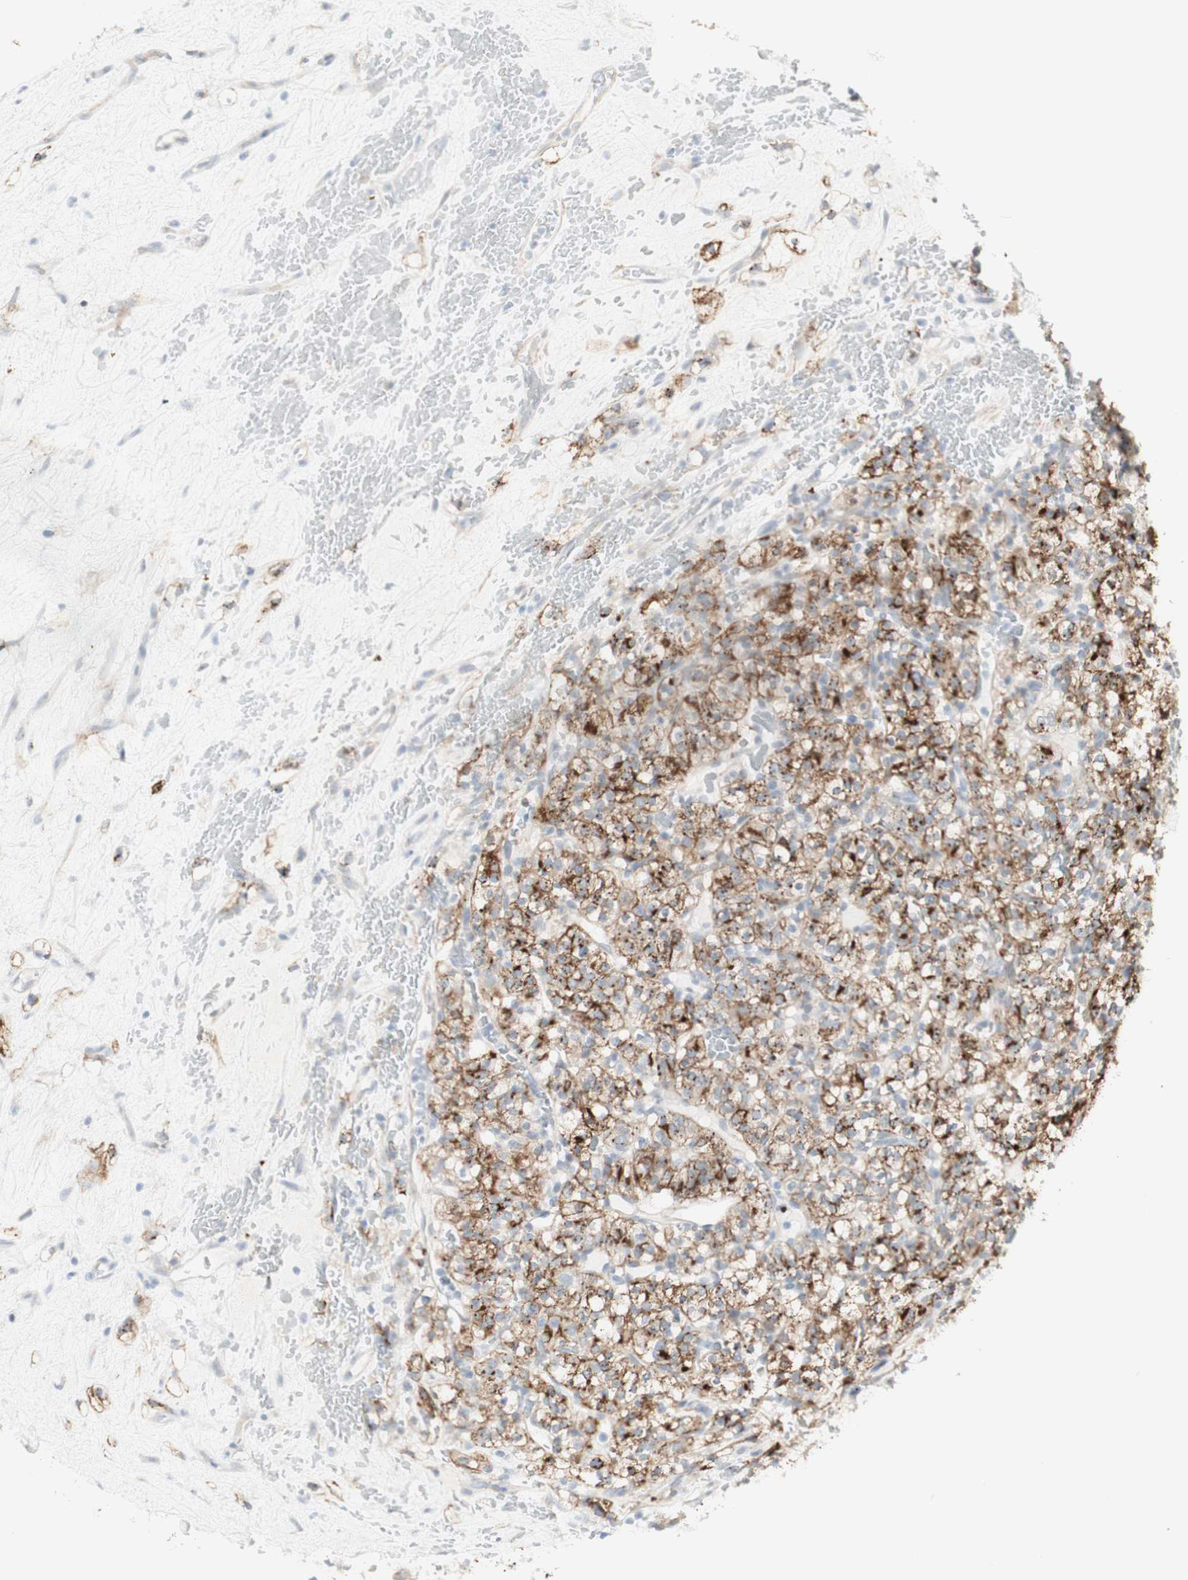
{"staining": {"intensity": "moderate", "quantity": ">75%", "location": "cytoplasmic/membranous"}, "tissue": "renal cancer", "cell_type": "Tumor cells", "image_type": "cancer", "snomed": [{"axis": "morphology", "description": "Normal tissue, NOS"}, {"axis": "morphology", "description": "Adenocarcinoma, NOS"}, {"axis": "topography", "description": "Kidney"}], "caption": "Renal cancer stained with DAB (3,3'-diaminobenzidine) IHC displays medium levels of moderate cytoplasmic/membranous expression in approximately >75% of tumor cells.", "gene": "NDST4", "patient": {"sex": "female", "age": 72}}